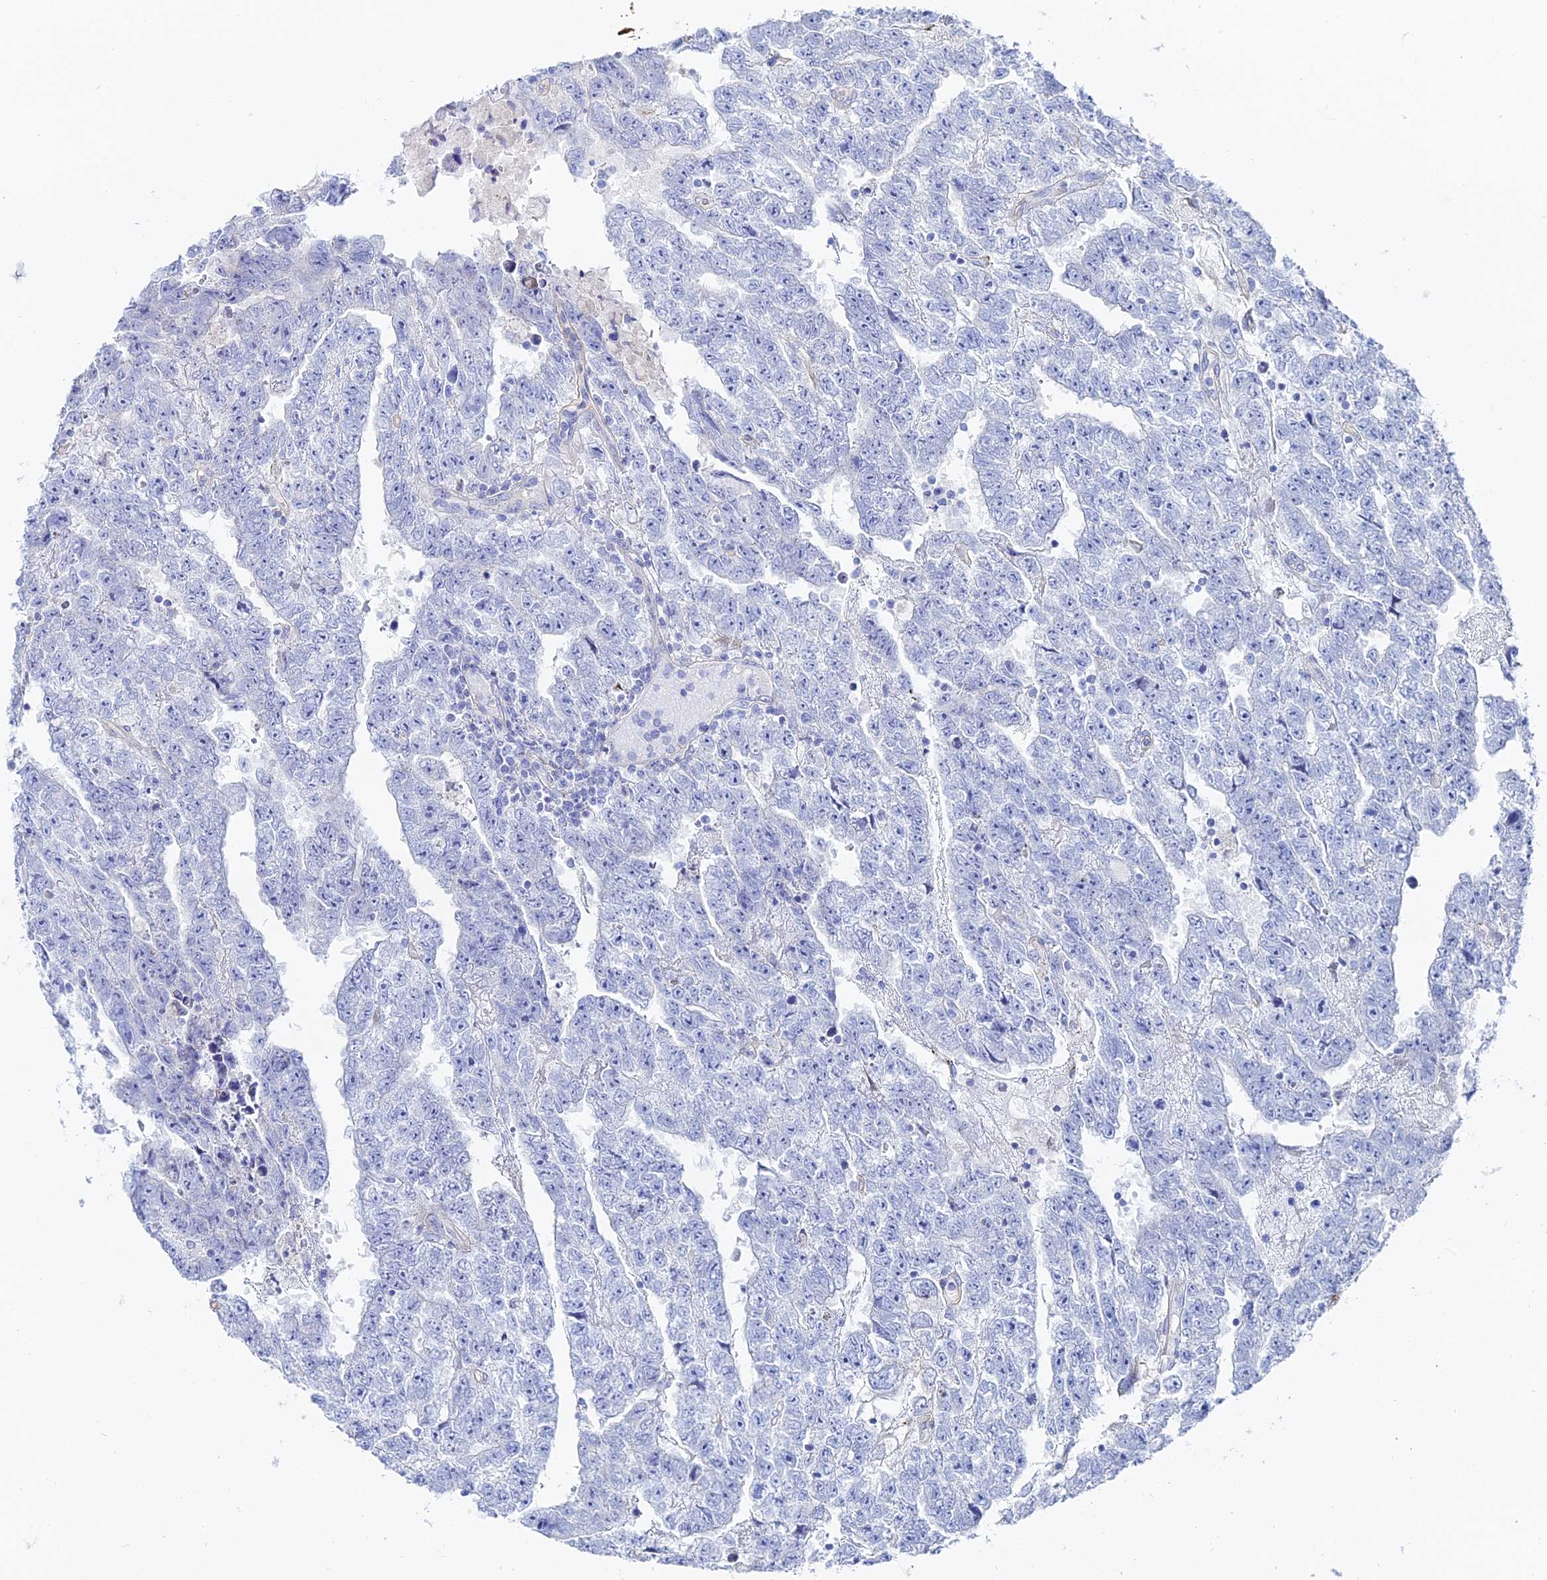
{"staining": {"intensity": "negative", "quantity": "none", "location": "none"}, "tissue": "testis cancer", "cell_type": "Tumor cells", "image_type": "cancer", "snomed": [{"axis": "morphology", "description": "Carcinoma, Embryonal, NOS"}, {"axis": "topography", "description": "Testis"}], "caption": "This is an immunohistochemistry micrograph of human testis embryonal carcinoma. There is no expression in tumor cells.", "gene": "DHX34", "patient": {"sex": "male", "age": 25}}